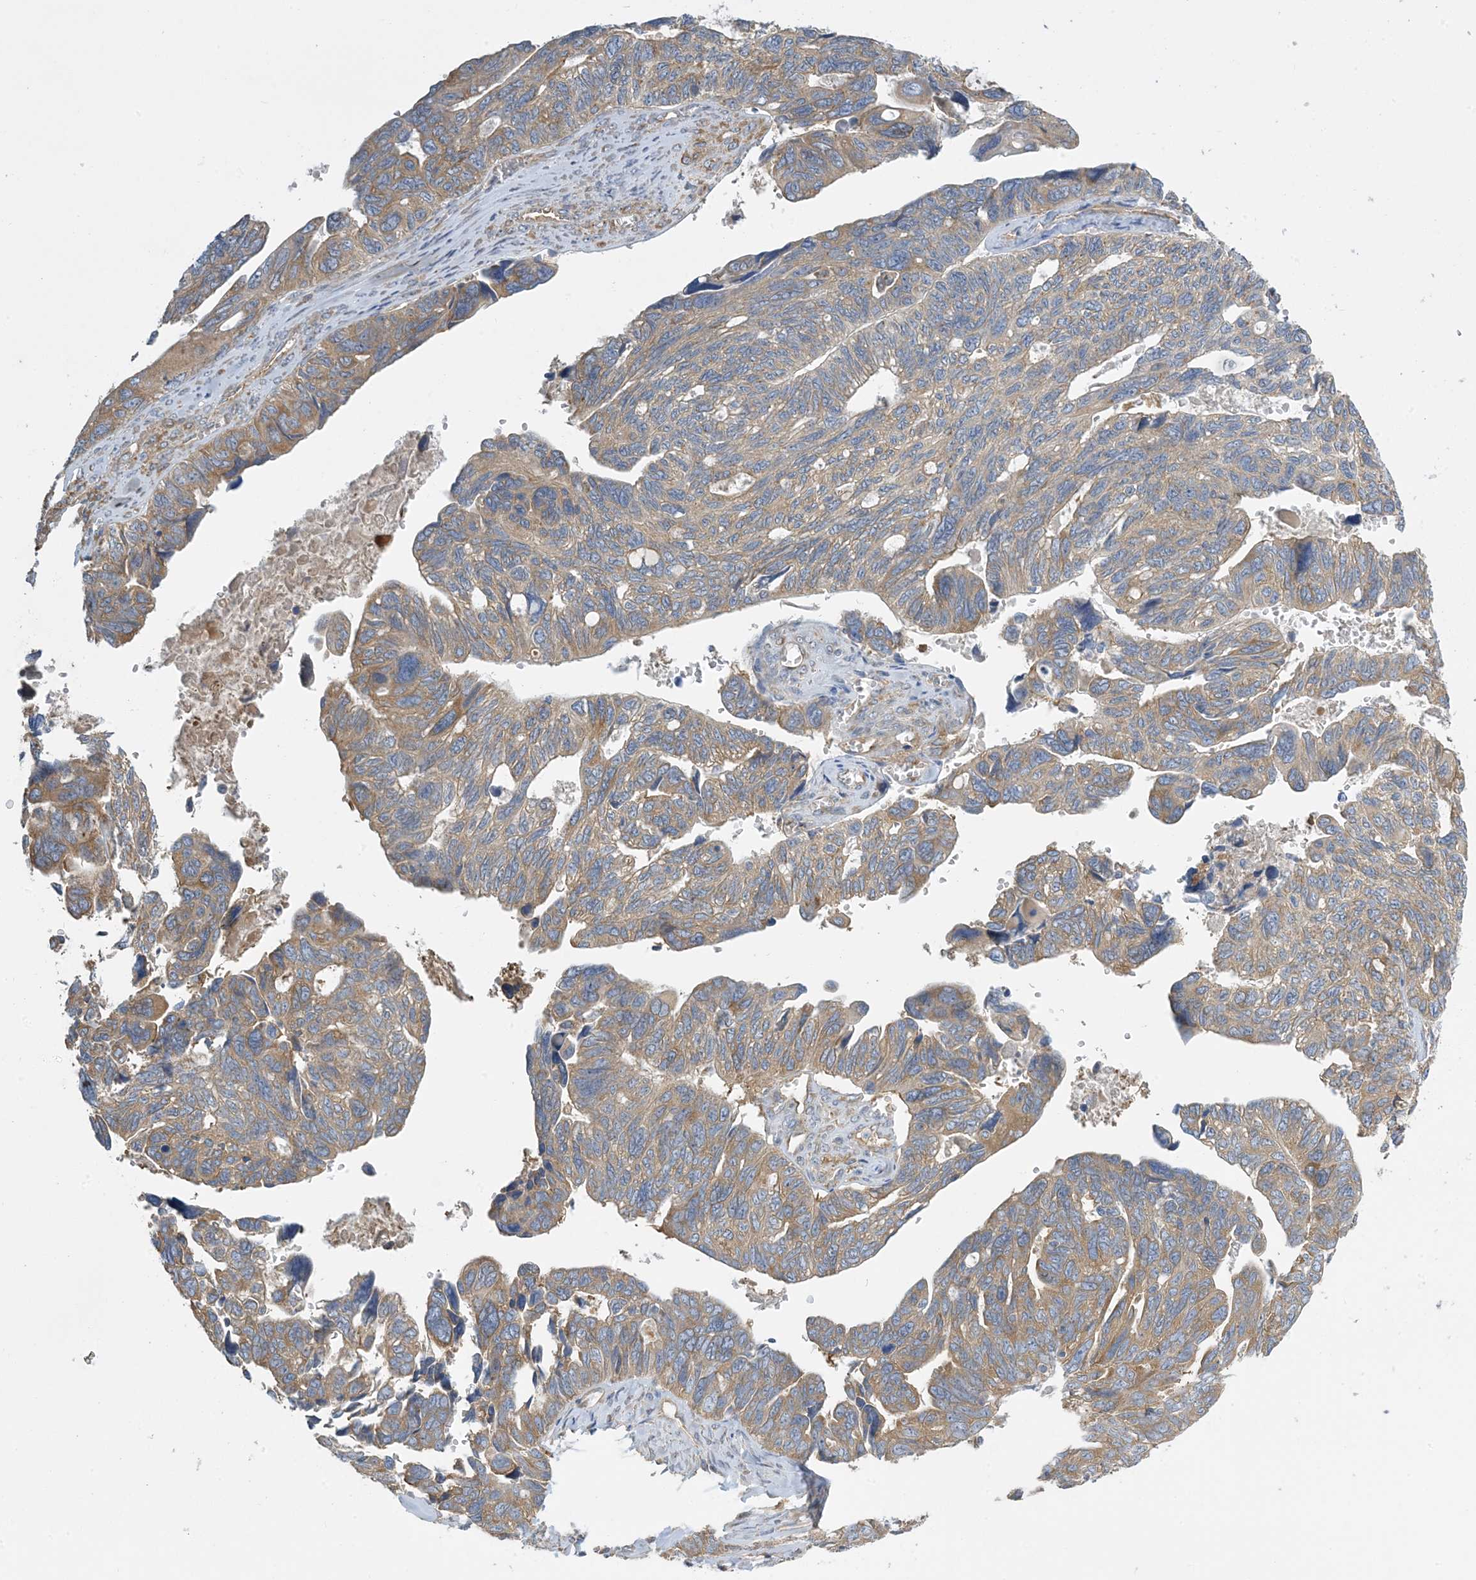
{"staining": {"intensity": "moderate", "quantity": ">75%", "location": "cytoplasmic/membranous"}, "tissue": "ovarian cancer", "cell_type": "Tumor cells", "image_type": "cancer", "snomed": [{"axis": "morphology", "description": "Cystadenocarcinoma, serous, NOS"}, {"axis": "topography", "description": "Ovary"}], "caption": "The photomicrograph shows staining of ovarian cancer (serous cystadenocarcinoma), revealing moderate cytoplasmic/membranous protein positivity (brown color) within tumor cells. The protein of interest is stained brown, and the nuclei are stained in blue (DAB IHC with brightfield microscopy, high magnification).", "gene": "SIDT1", "patient": {"sex": "female", "age": 79}}